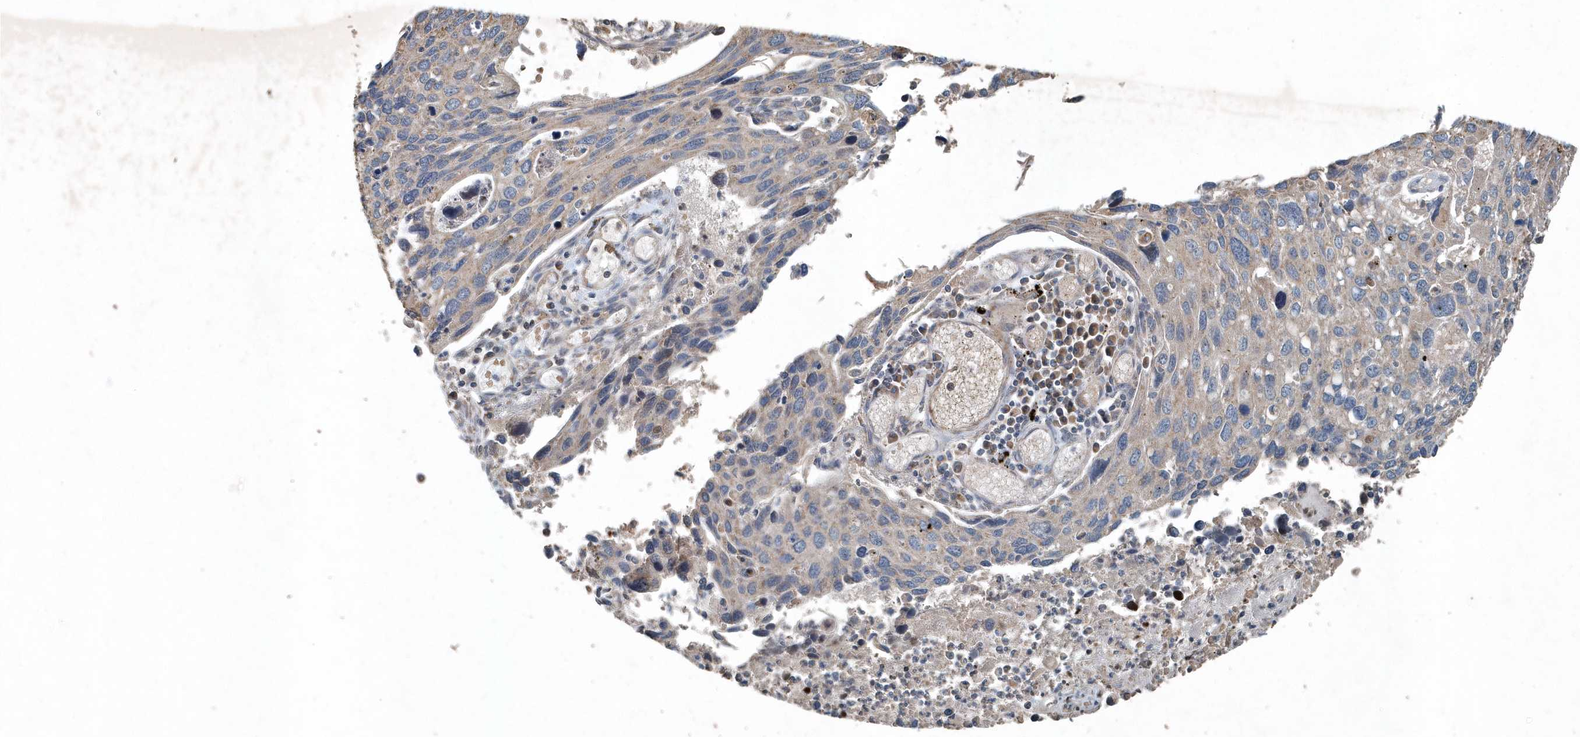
{"staining": {"intensity": "negative", "quantity": "none", "location": "none"}, "tissue": "cervical cancer", "cell_type": "Tumor cells", "image_type": "cancer", "snomed": [{"axis": "morphology", "description": "Squamous cell carcinoma, NOS"}, {"axis": "topography", "description": "Cervix"}], "caption": "Tumor cells are negative for brown protein staining in cervical squamous cell carcinoma.", "gene": "SCFD2", "patient": {"sex": "female", "age": 55}}